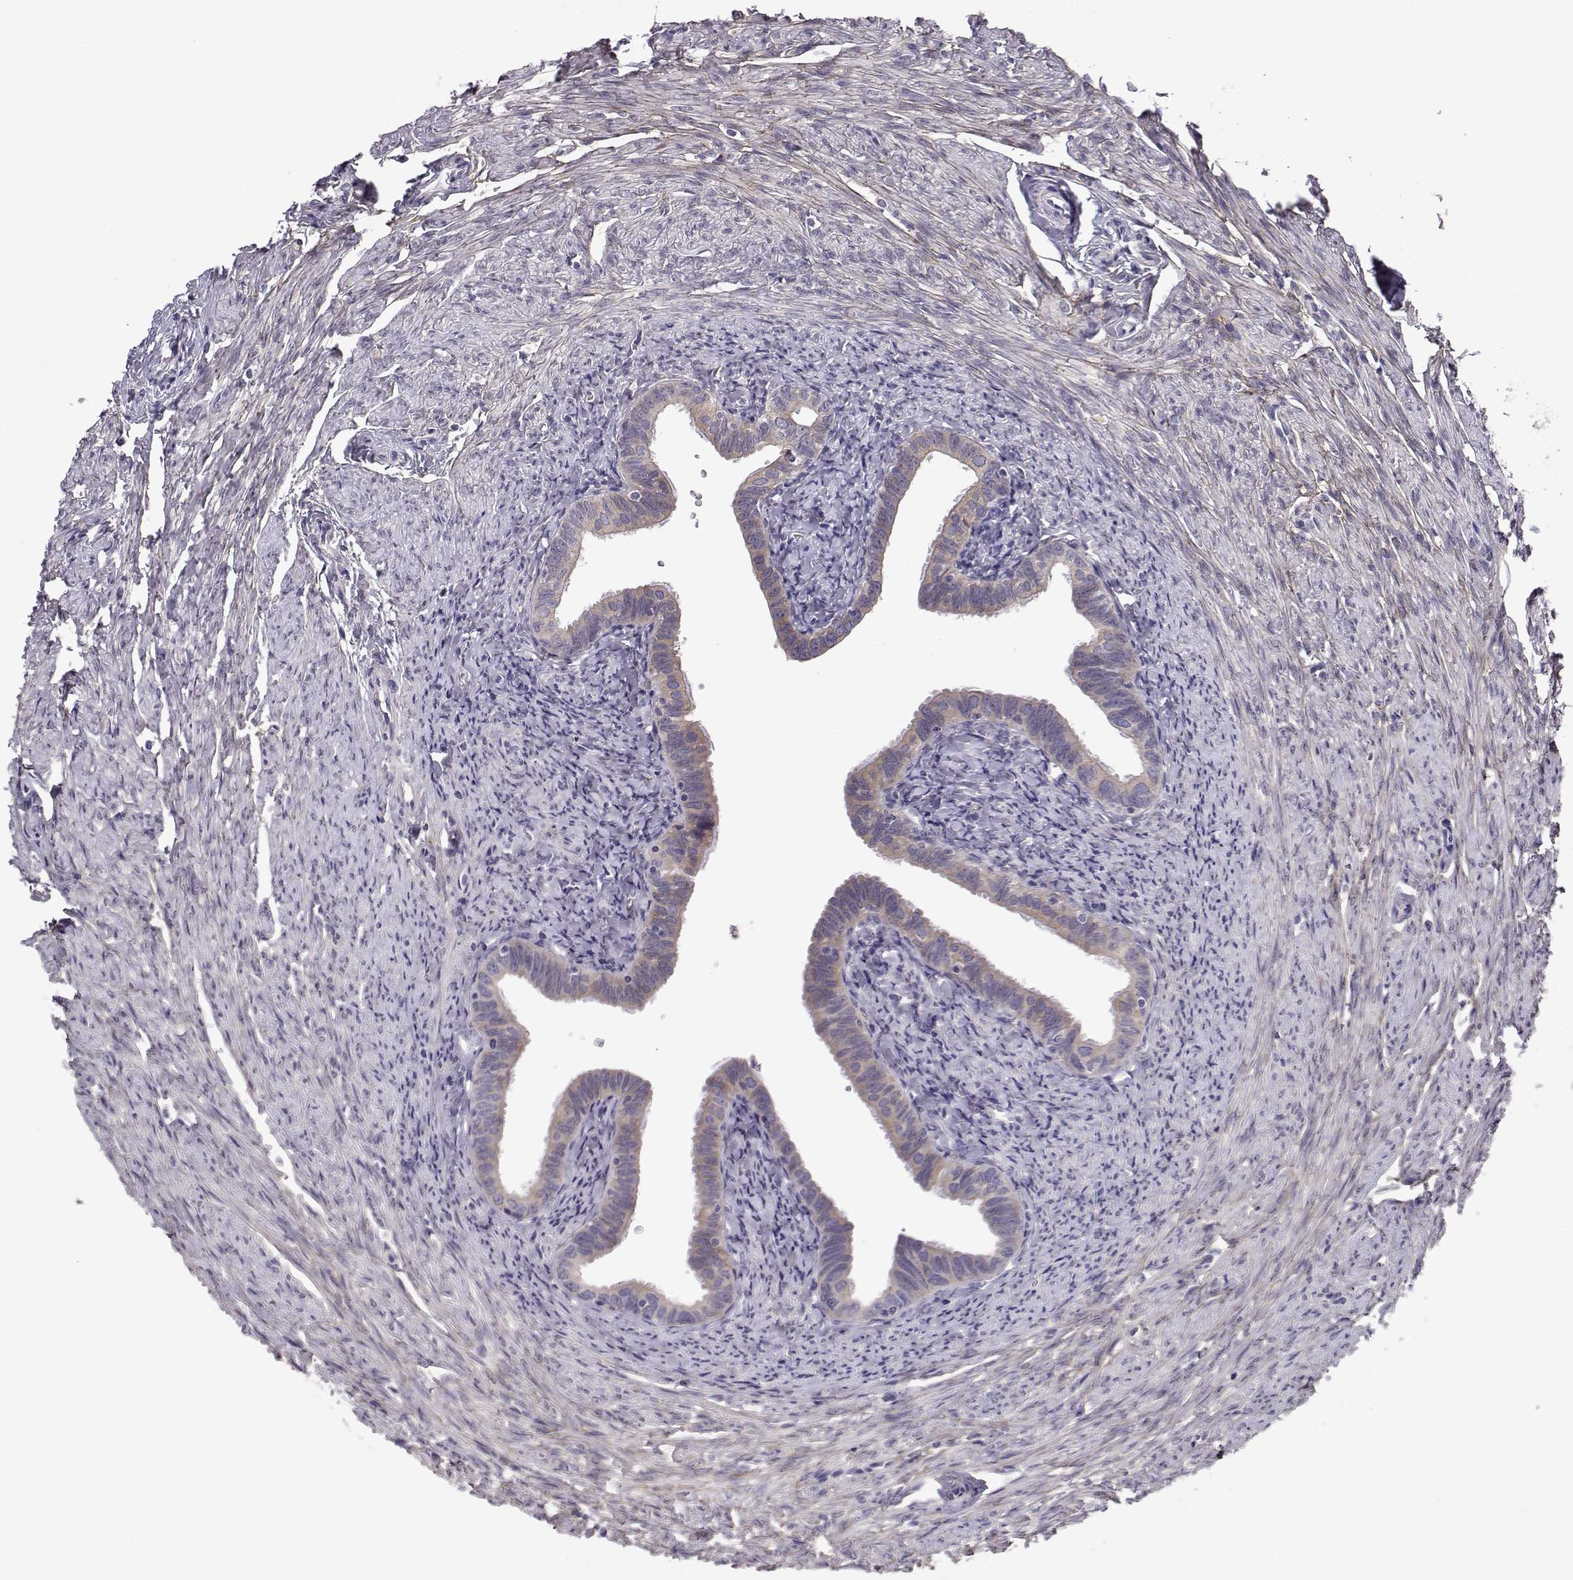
{"staining": {"intensity": "weak", "quantity": "25%-75%", "location": "cytoplasmic/membranous"}, "tissue": "fallopian tube", "cell_type": "Glandular cells", "image_type": "normal", "snomed": [{"axis": "morphology", "description": "Normal tissue, NOS"}, {"axis": "topography", "description": "Fallopian tube"}, {"axis": "topography", "description": "Ovary"}], "caption": "A micrograph of human fallopian tube stained for a protein displays weak cytoplasmic/membranous brown staining in glandular cells. (Brightfield microscopy of DAB IHC at high magnification).", "gene": "PEX5L", "patient": {"sex": "female", "age": 57}}